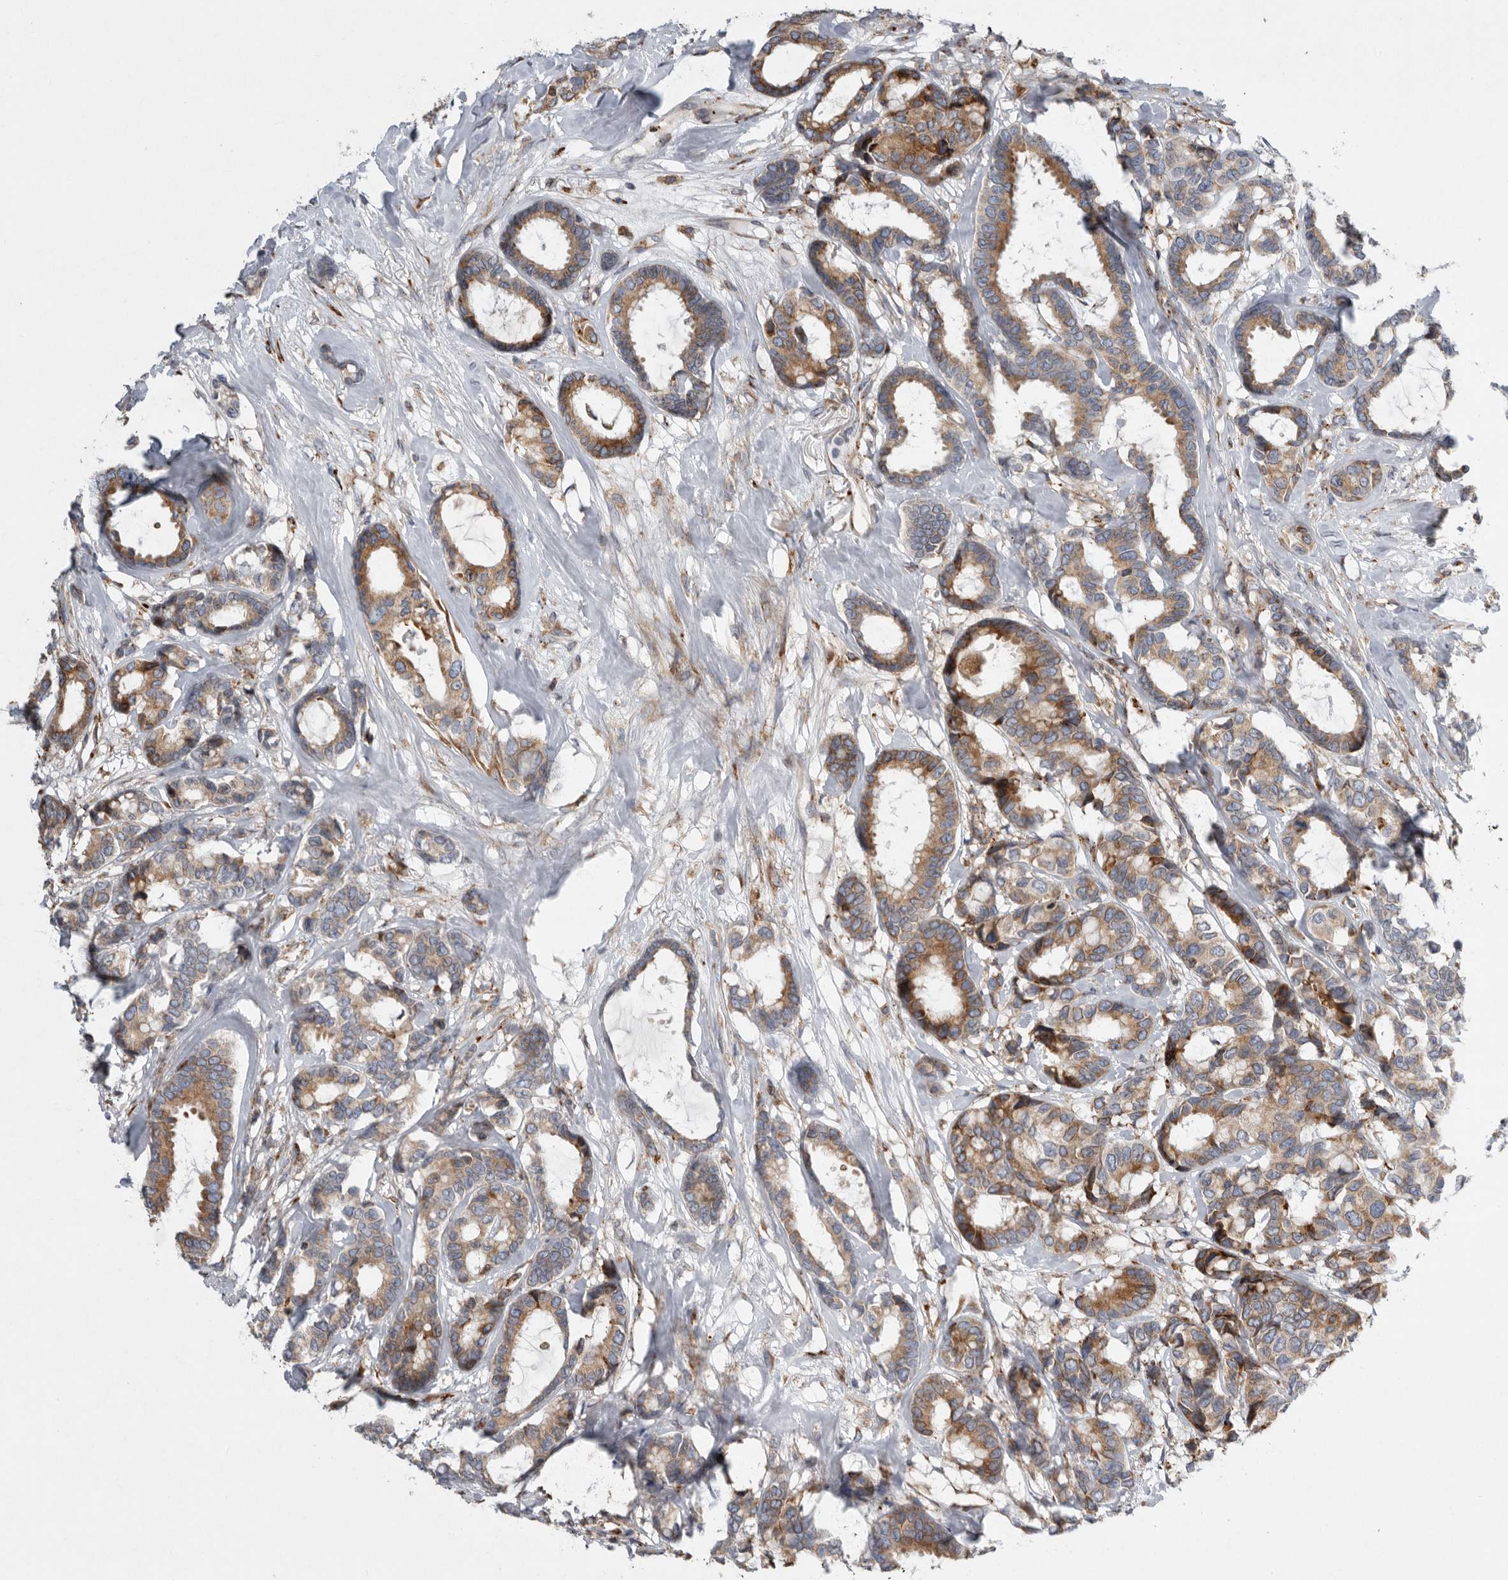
{"staining": {"intensity": "moderate", "quantity": ">75%", "location": "cytoplasmic/membranous"}, "tissue": "breast cancer", "cell_type": "Tumor cells", "image_type": "cancer", "snomed": [{"axis": "morphology", "description": "Duct carcinoma"}, {"axis": "topography", "description": "Breast"}], "caption": "Tumor cells reveal medium levels of moderate cytoplasmic/membranous staining in approximately >75% of cells in human breast cancer.", "gene": "GANAB", "patient": {"sex": "female", "age": 87}}